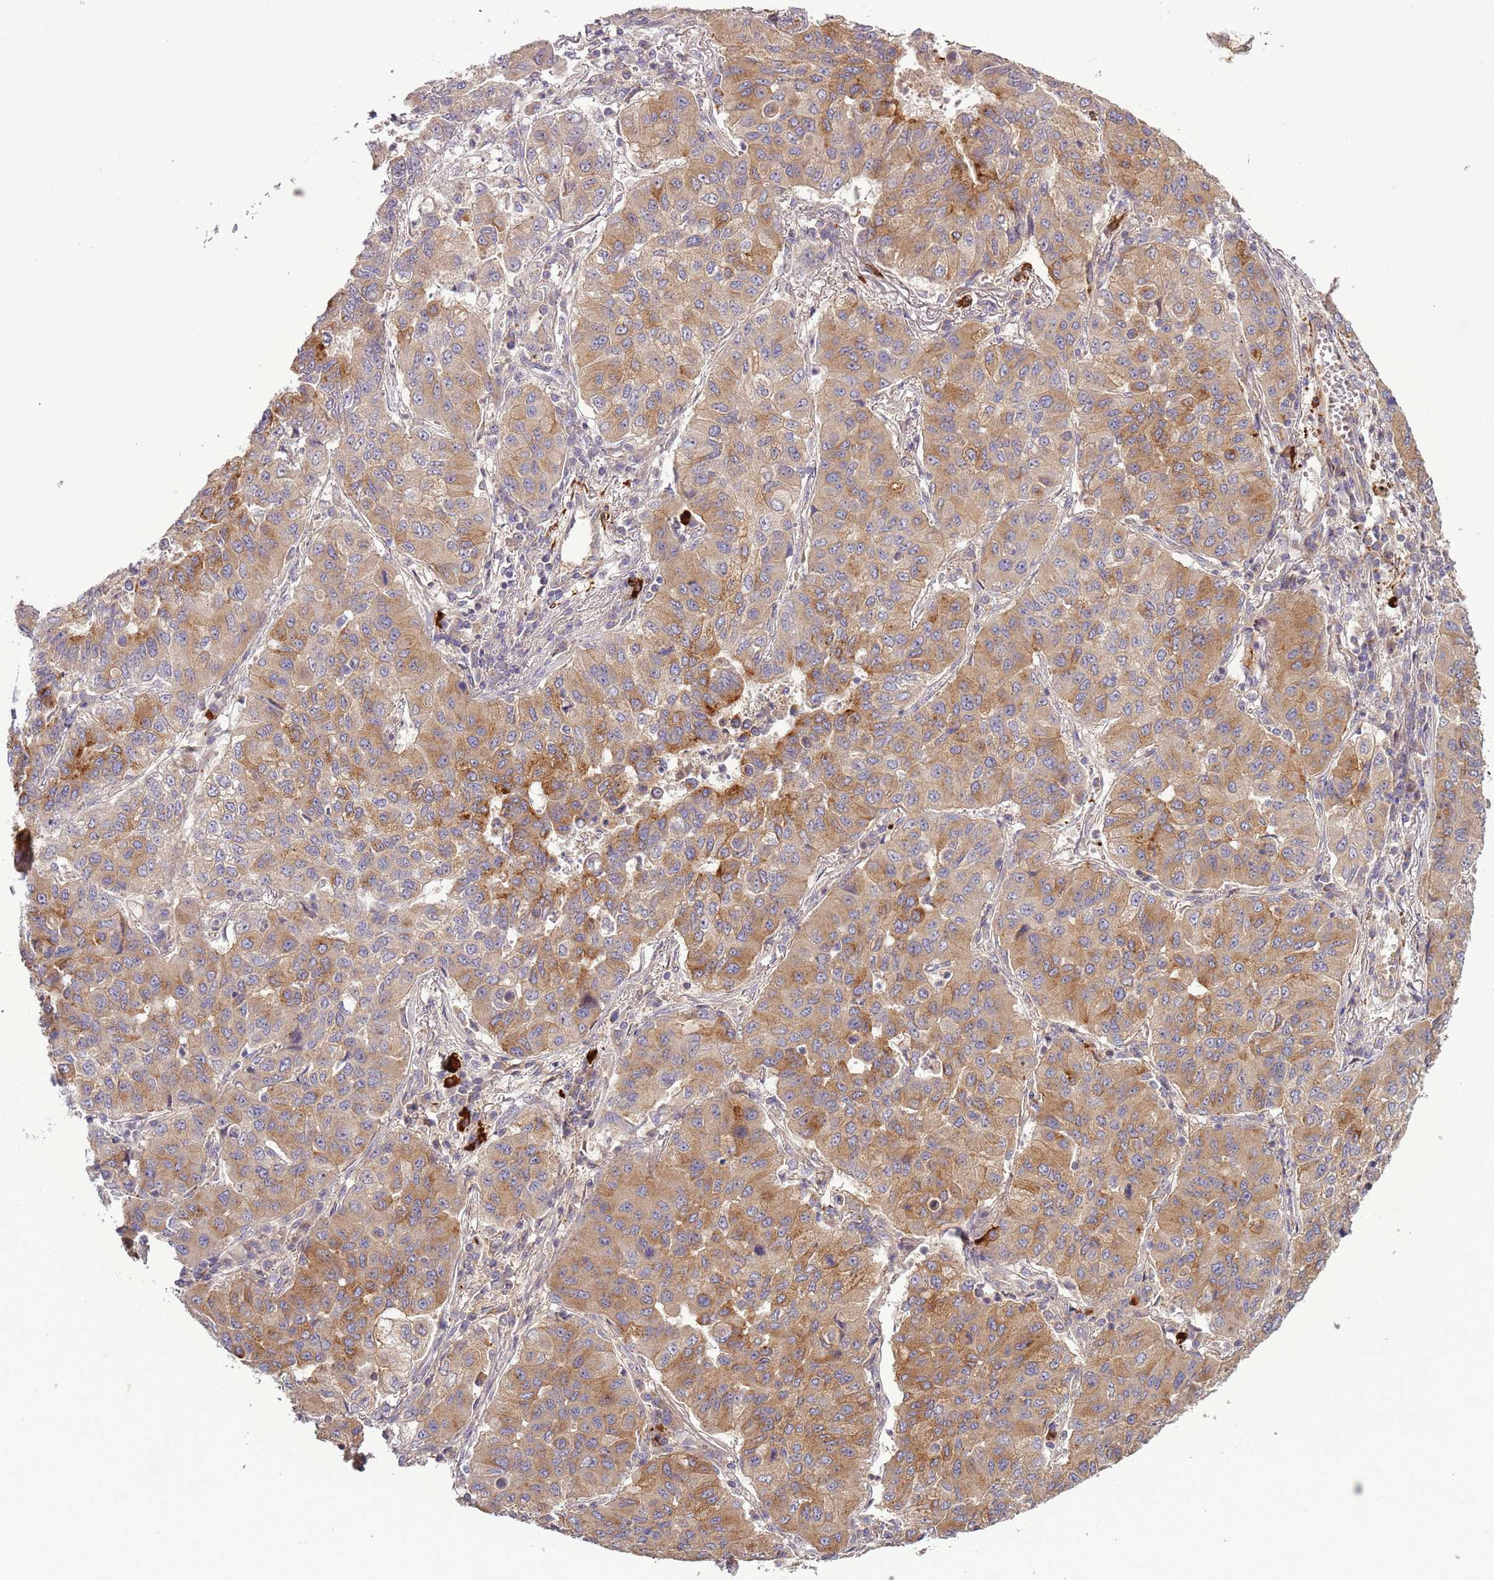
{"staining": {"intensity": "moderate", "quantity": ">75%", "location": "cytoplasmic/membranous"}, "tissue": "lung cancer", "cell_type": "Tumor cells", "image_type": "cancer", "snomed": [{"axis": "morphology", "description": "Squamous cell carcinoma, NOS"}, {"axis": "topography", "description": "Lung"}], "caption": "Lung squamous cell carcinoma stained with a brown dye demonstrates moderate cytoplasmic/membranous positive staining in about >75% of tumor cells.", "gene": "RNF128", "patient": {"sex": "male", "age": 74}}